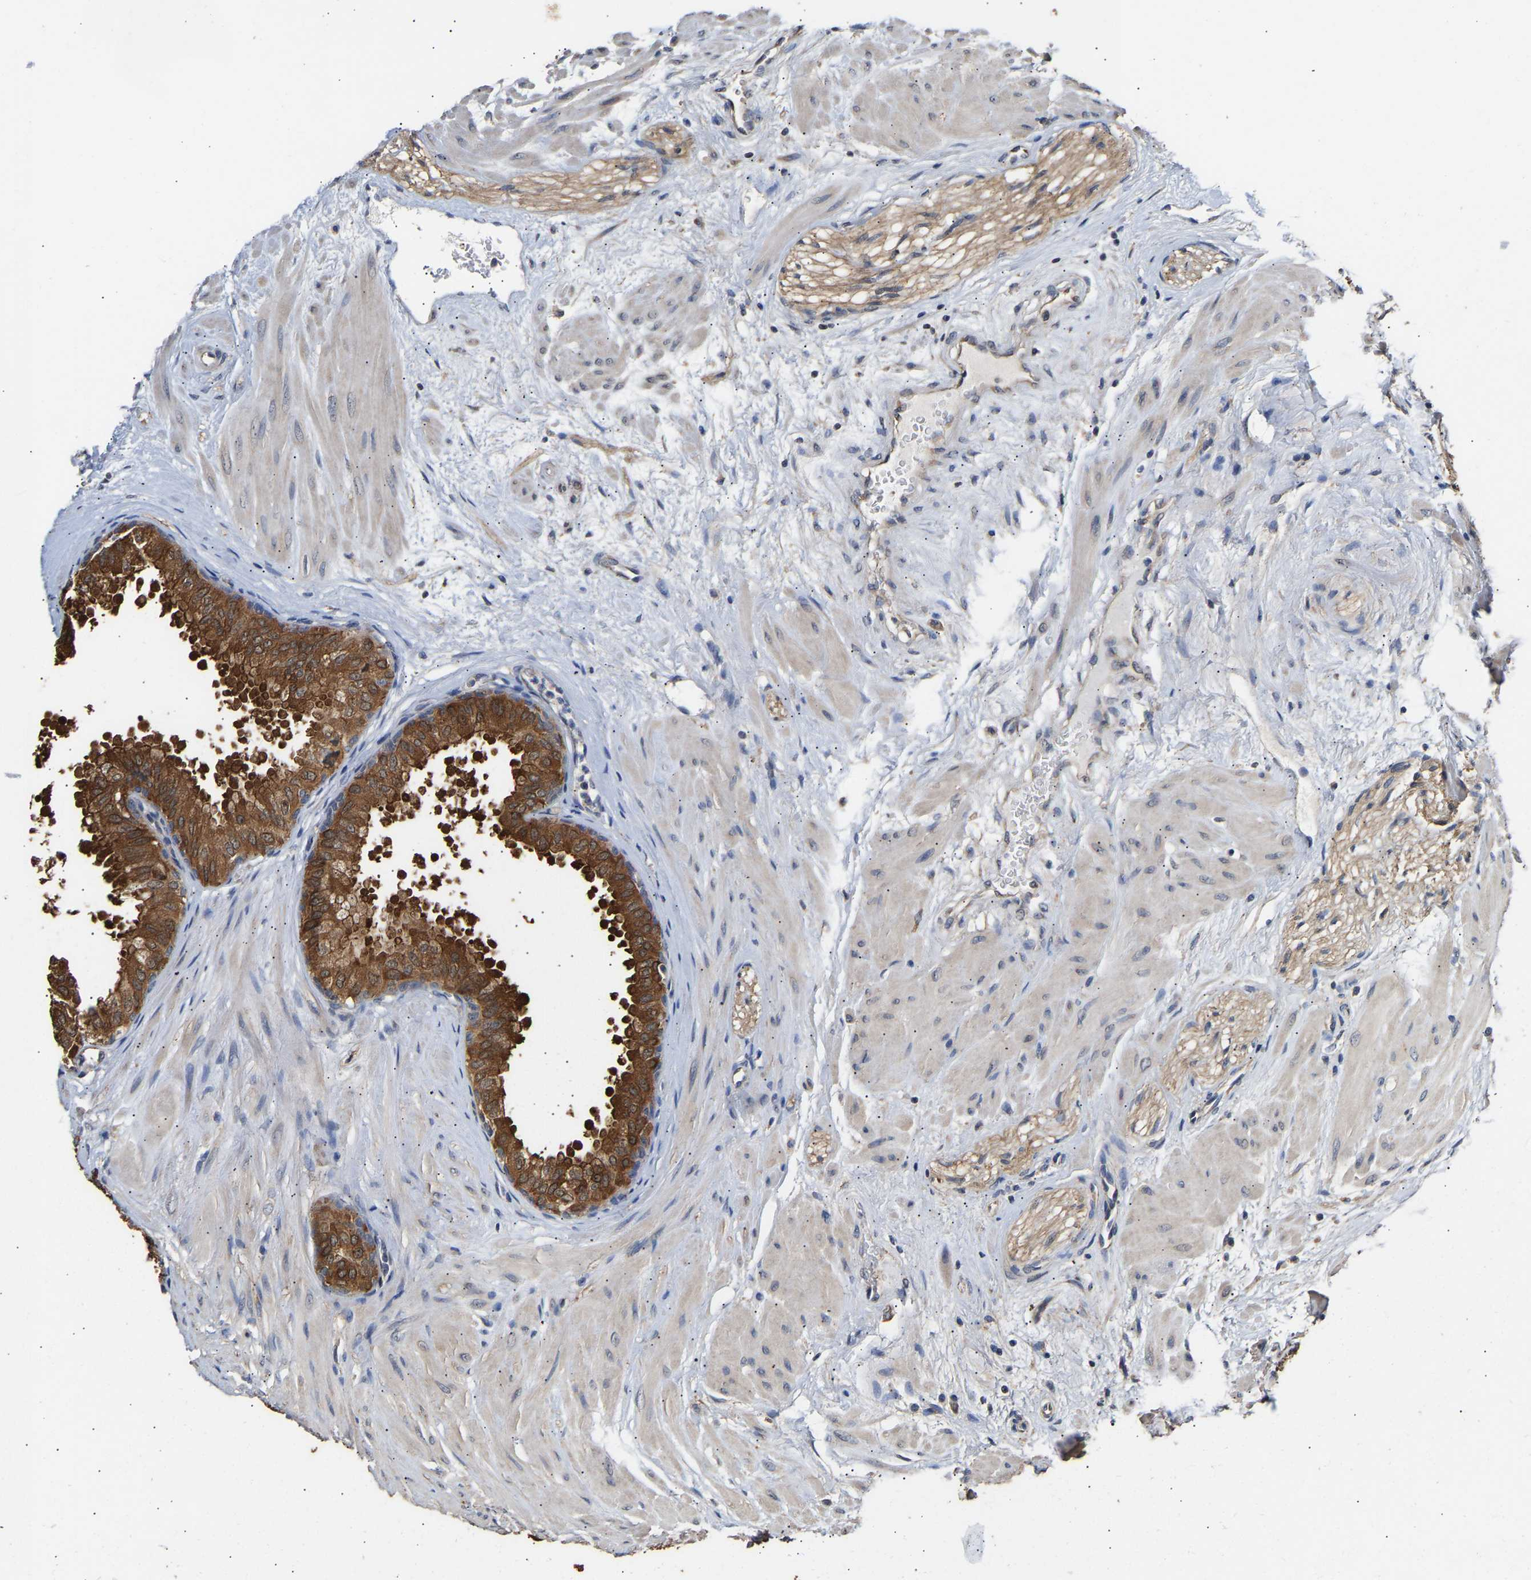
{"staining": {"intensity": "moderate", "quantity": ">75%", "location": "cytoplasmic/membranous"}, "tissue": "seminal vesicle", "cell_type": "Glandular cells", "image_type": "normal", "snomed": [{"axis": "morphology", "description": "Normal tissue, NOS"}, {"axis": "topography", "description": "Prostate"}, {"axis": "topography", "description": "Seminal veicle"}], "caption": "Immunohistochemical staining of benign seminal vesicle reveals >75% levels of moderate cytoplasmic/membranous protein expression in about >75% of glandular cells.", "gene": "ZNF26", "patient": {"sex": "male", "age": 60}}